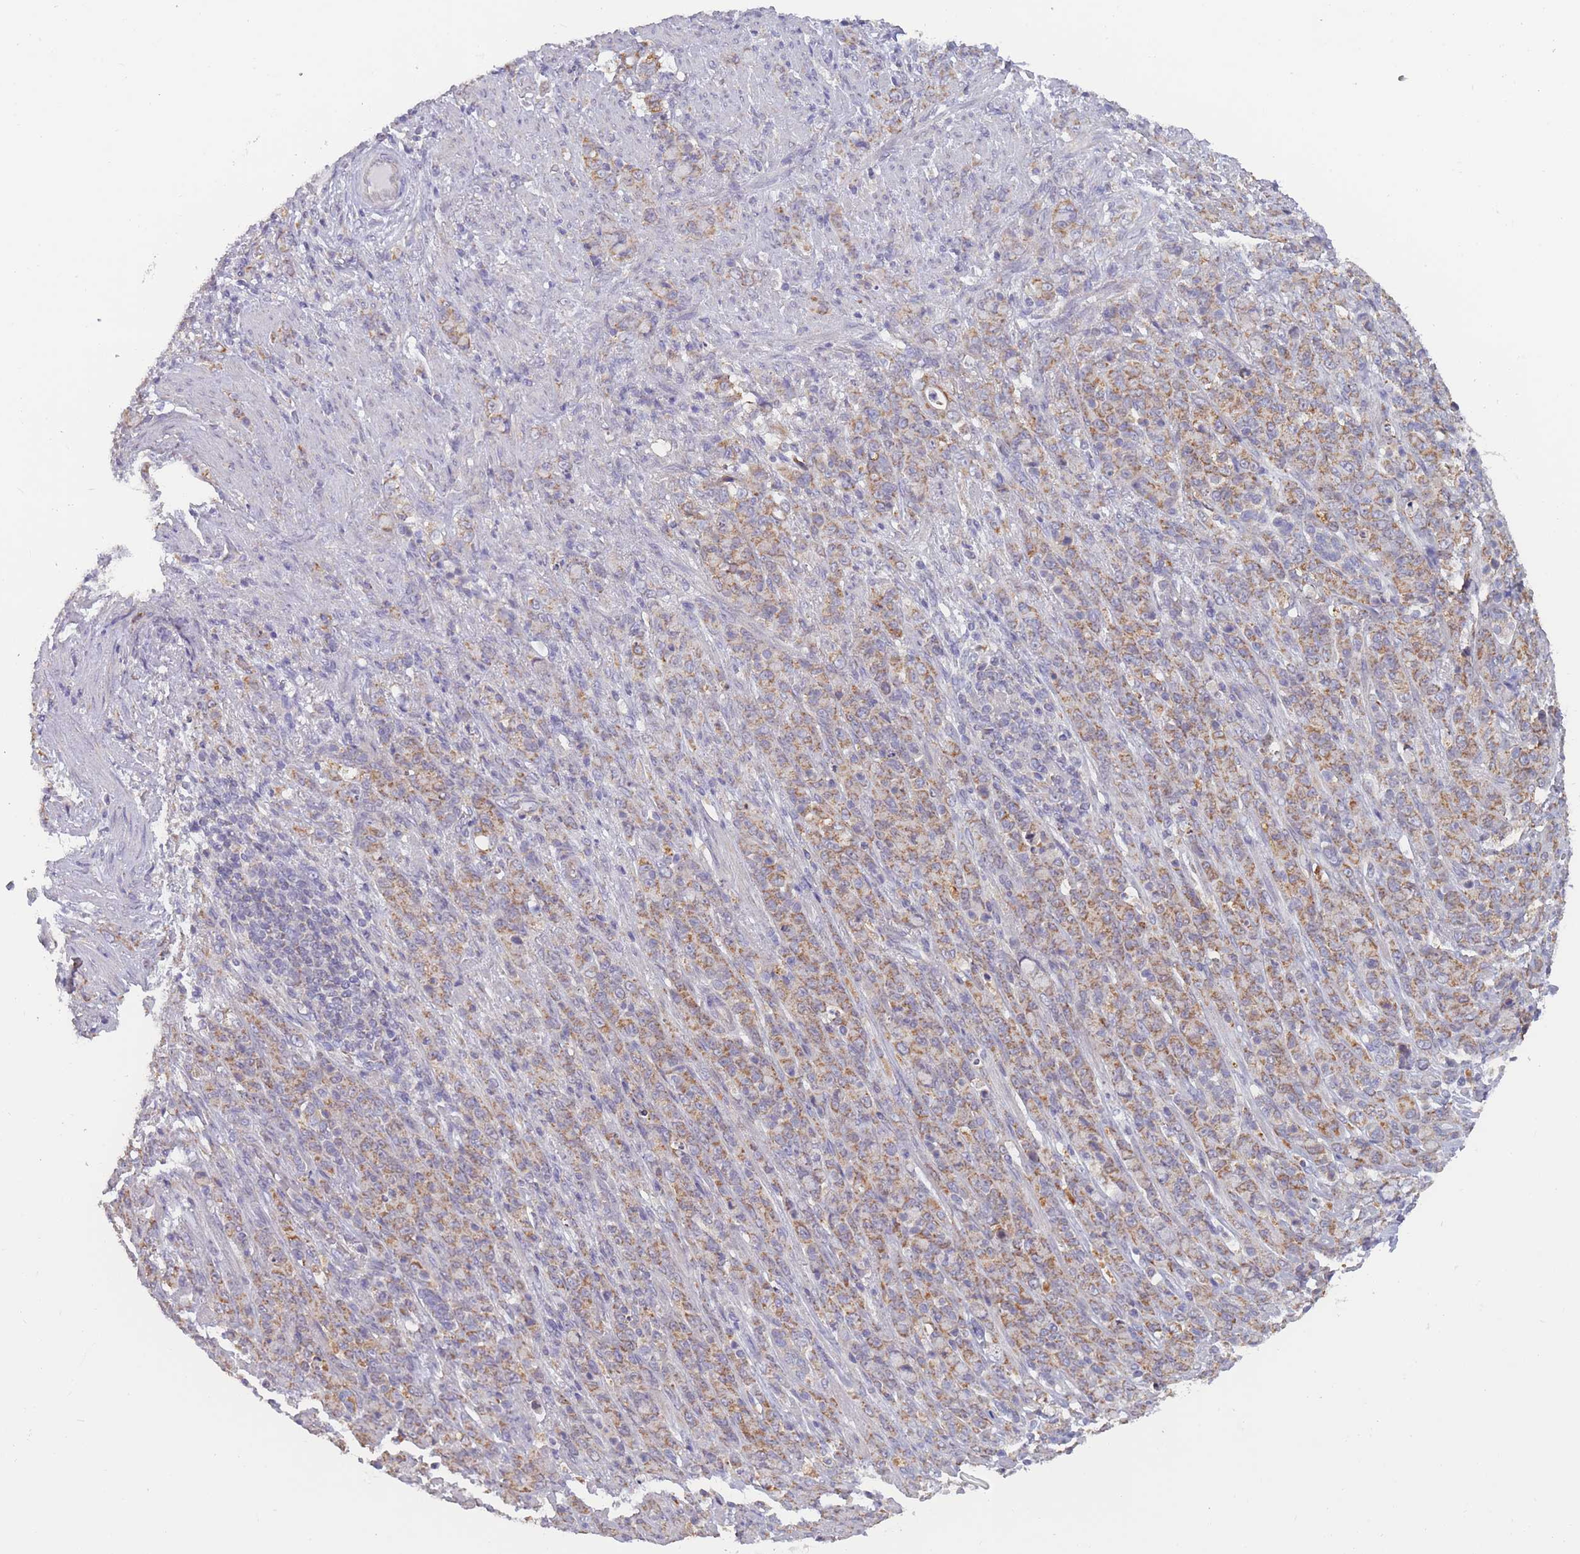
{"staining": {"intensity": "moderate", "quantity": ">75%", "location": "cytoplasmic/membranous"}, "tissue": "stomach cancer", "cell_type": "Tumor cells", "image_type": "cancer", "snomed": [{"axis": "morphology", "description": "Adenocarcinoma, NOS"}, {"axis": "topography", "description": "Stomach"}], "caption": "An image of human stomach cancer stained for a protein exhibits moderate cytoplasmic/membranous brown staining in tumor cells.", "gene": "MRPS18C", "patient": {"sex": "female", "age": 79}}